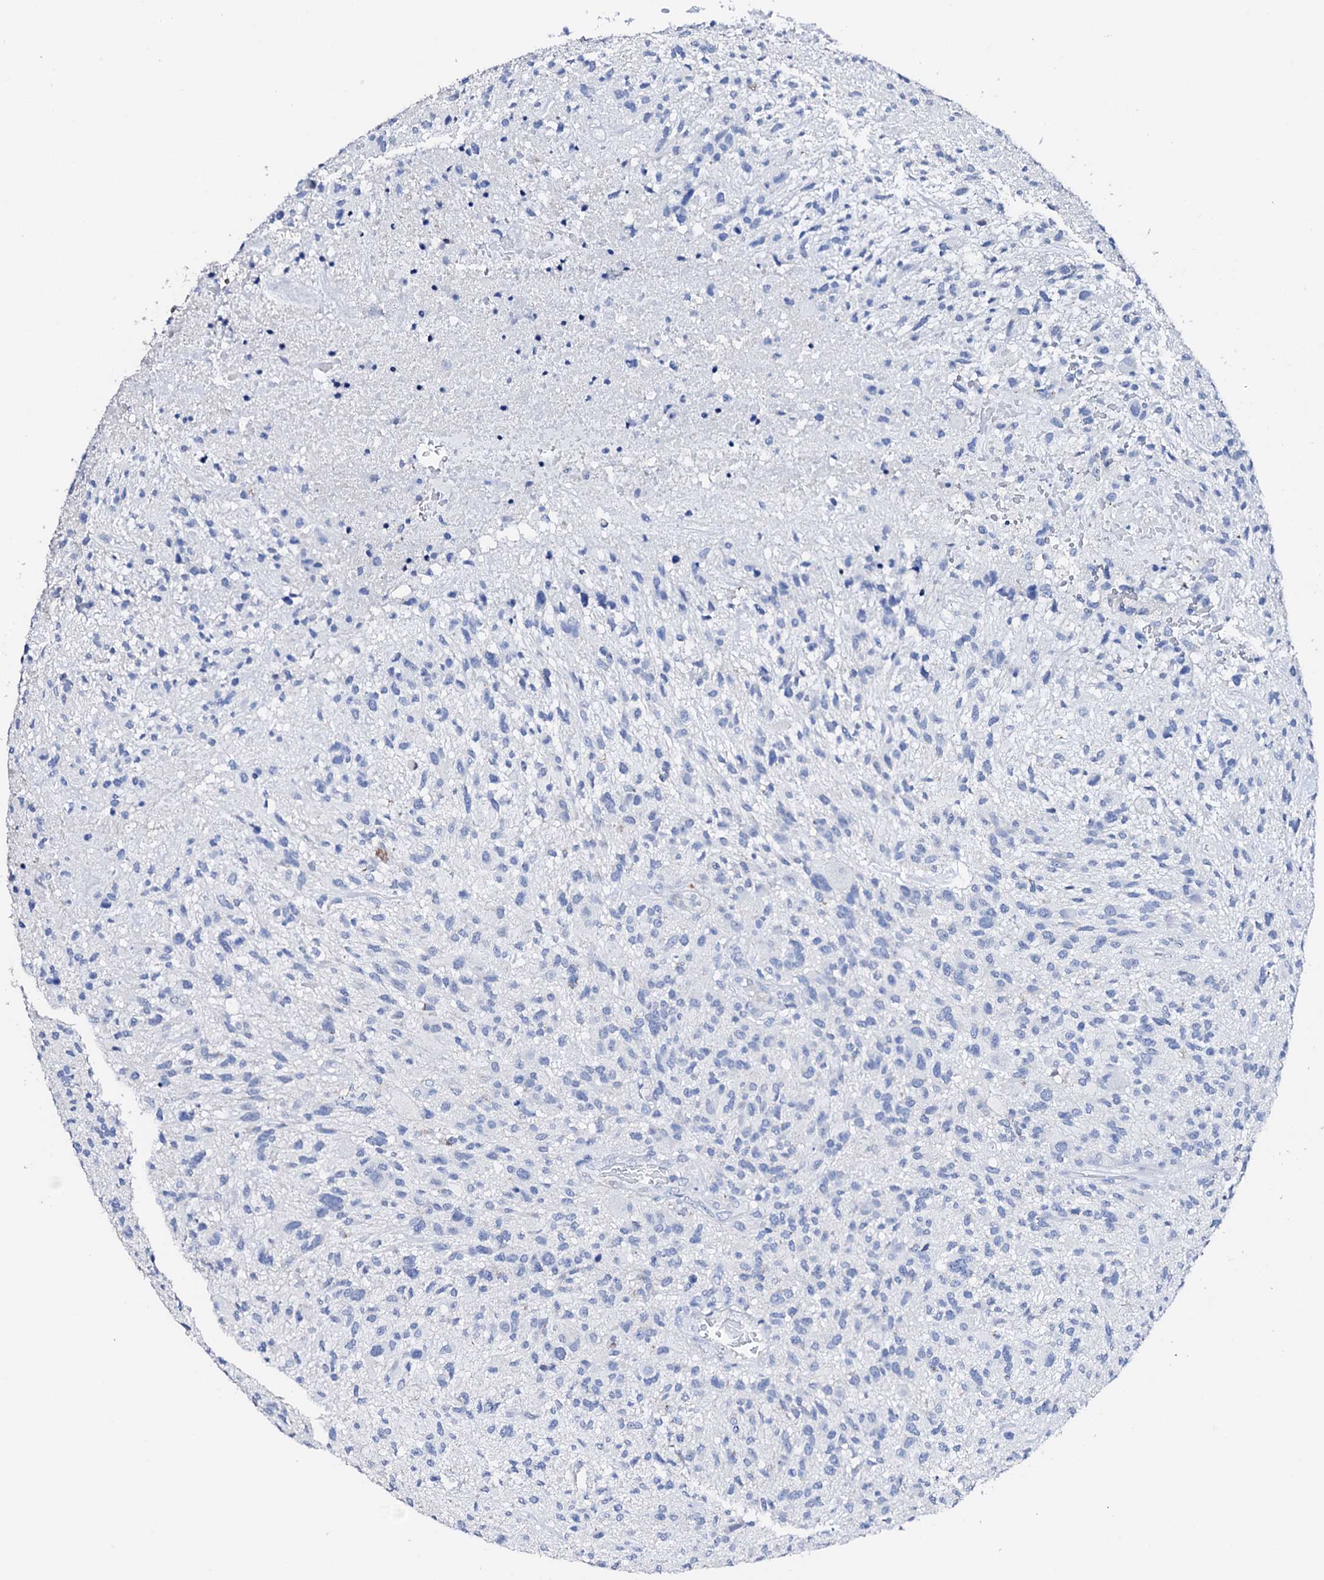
{"staining": {"intensity": "negative", "quantity": "none", "location": "none"}, "tissue": "glioma", "cell_type": "Tumor cells", "image_type": "cancer", "snomed": [{"axis": "morphology", "description": "Glioma, malignant, High grade"}, {"axis": "topography", "description": "Brain"}], "caption": "Histopathology image shows no protein staining in tumor cells of high-grade glioma (malignant) tissue.", "gene": "NRIP2", "patient": {"sex": "male", "age": 47}}